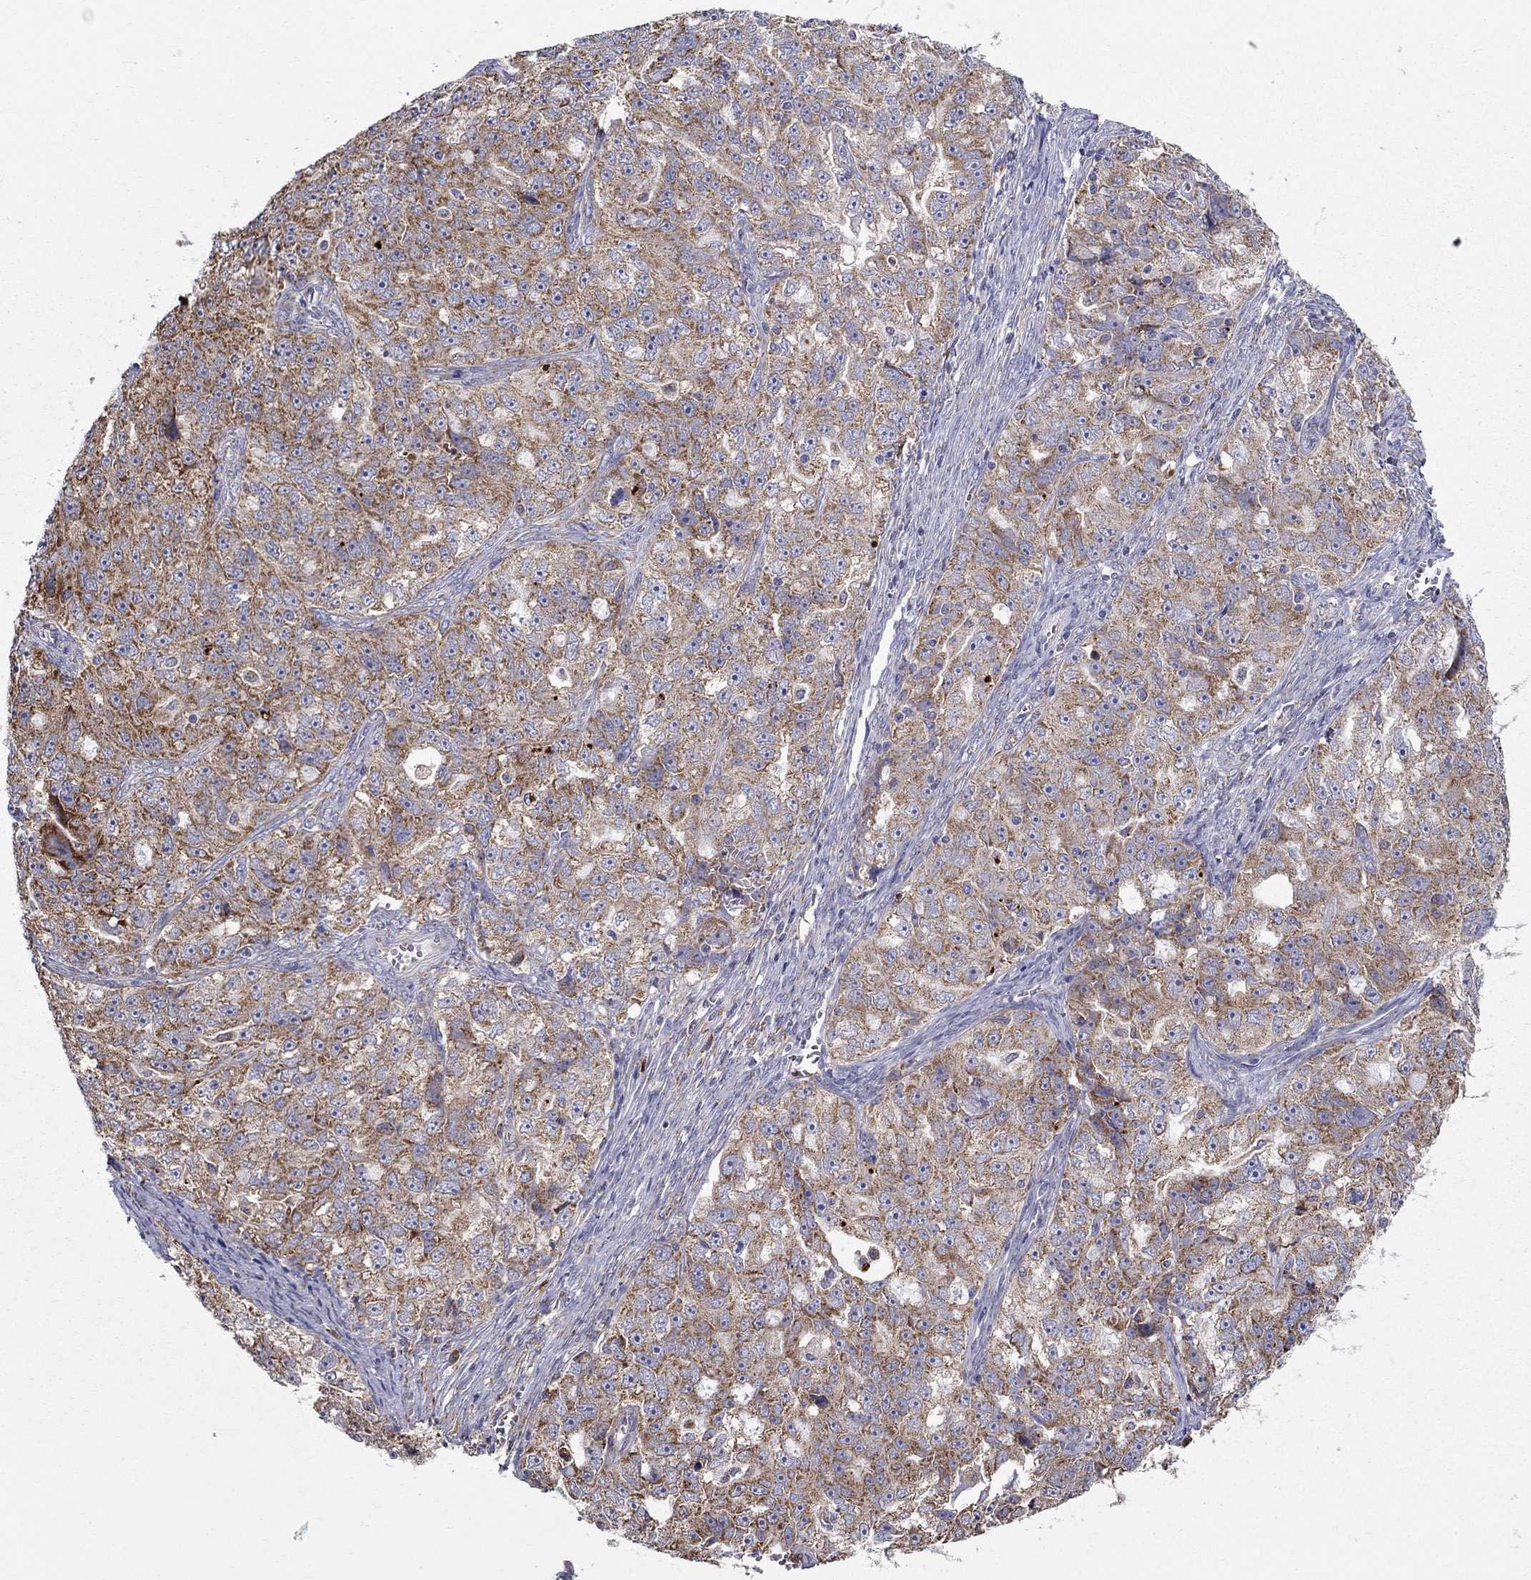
{"staining": {"intensity": "moderate", "quantity": ">75%", "location": "cytoplasmic/membranous"}, "tissue": "ovarian cancer", "cell_type": "Tumor cells", "image_type": "cancer", "snomed": [{"axis": "morphology", "description": "Cystadenocarcinoma, serous, NOS"}, {"axis": "topography", "description": "Ovary"}], "caption": "Brown immunohistochemical staining in human ovarian cancer (serous cystadenocarcinoma) exhibits moderate cytoplasmic/membranous expression in approximately >75% of tumor cells.", "gene": "PRDX4", "patient": {"sex": "female", "age": 51}}